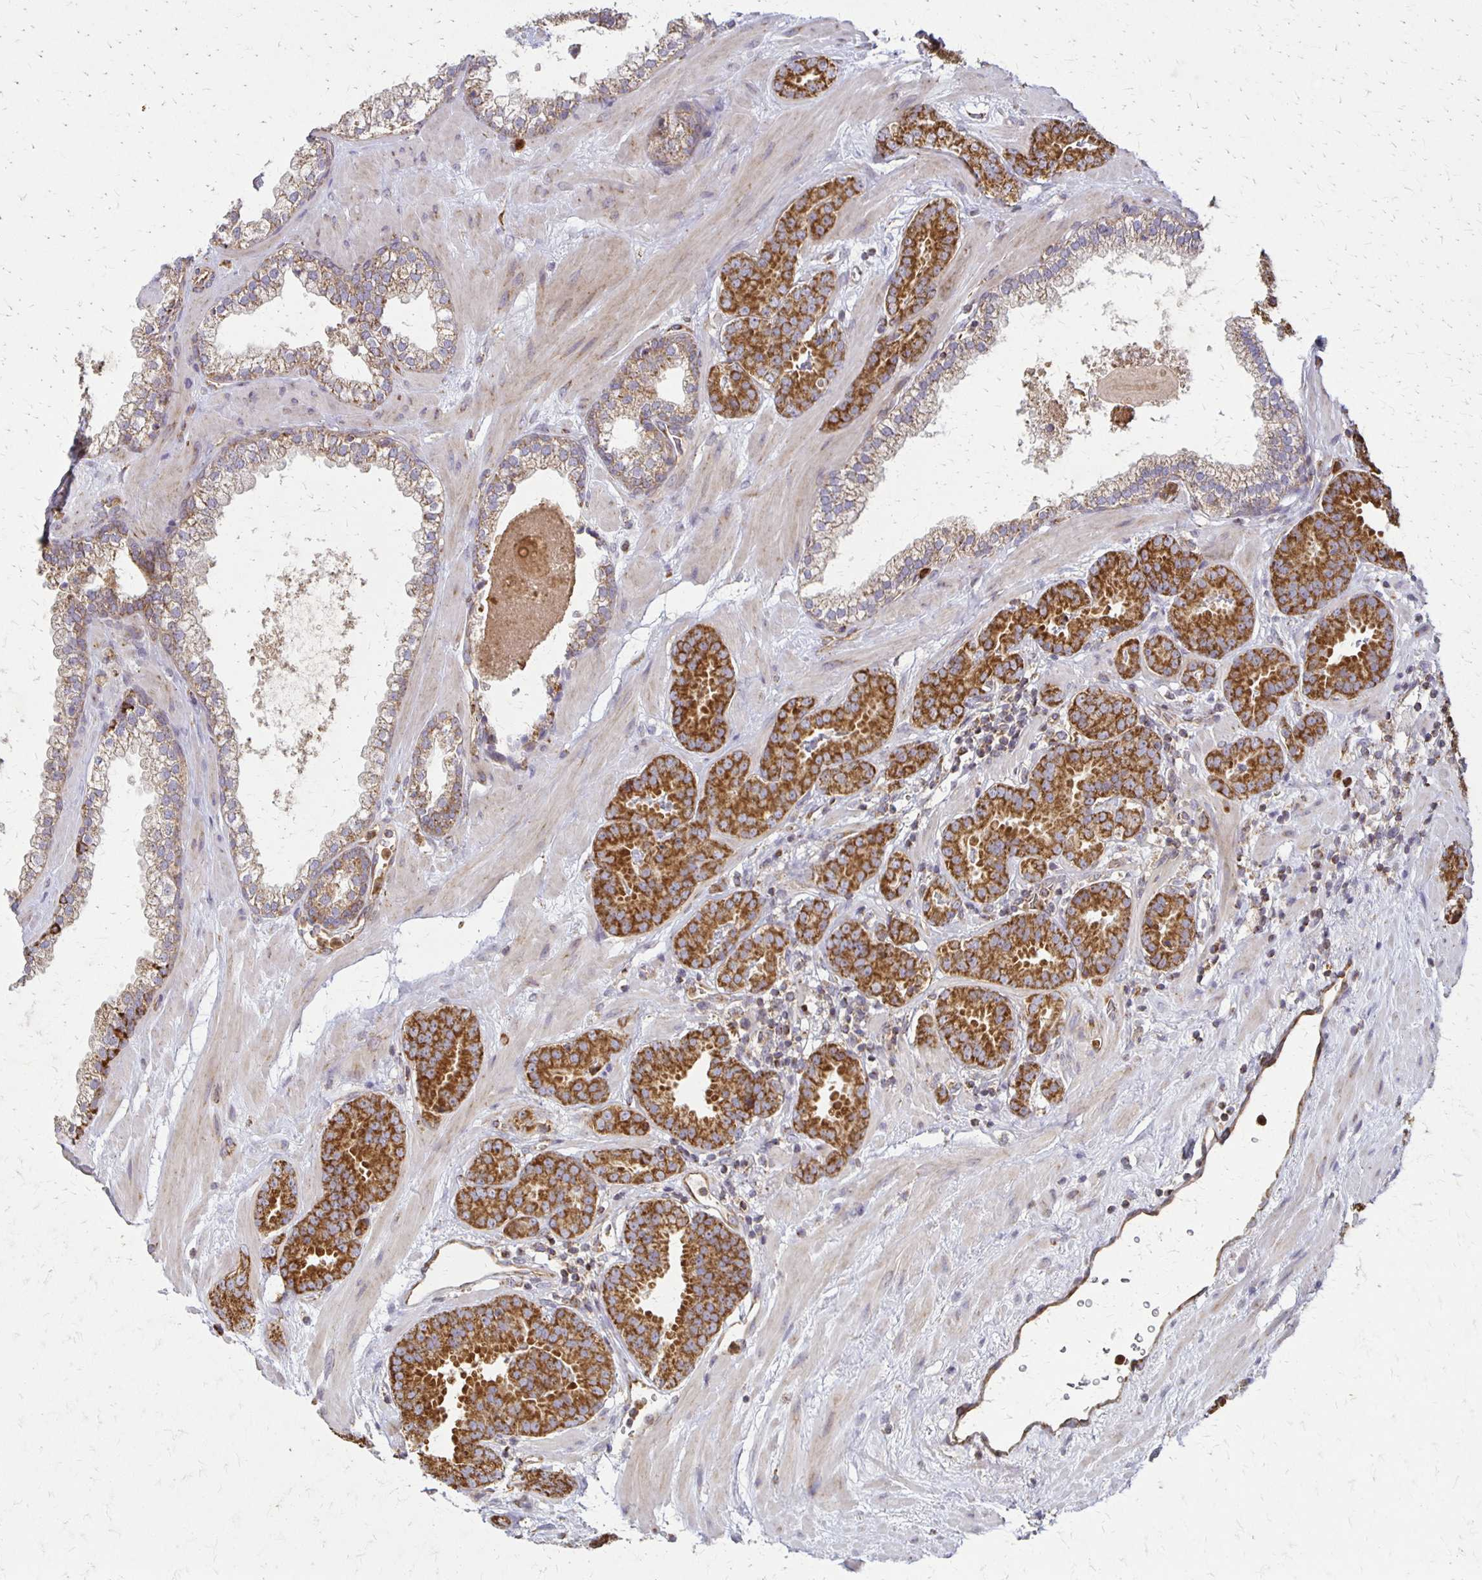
{"staining": {"intensity": "strong", "quantity": ">75%", "location": "cytoplasmic/membranous"}, "tissue": "prostate cancer", "cell_type": "Tumor cells", "image_type": "cancer", "snomed": [{"axis": "morphology", "description": "Adenocarcinoma, Low grade"}, {"axis": "topography", "description": "Prostate"}], "caption": "Protein expression analysis of human prostate cancer reveals strong cytoplasmic/membranous expression in about >75% of tumor cells. (brown staining indicates protein expression, while blue staining denotes nuclei).", "gene": "EIF4EBP2", "patient": {"sex": "male", "age": 62}}